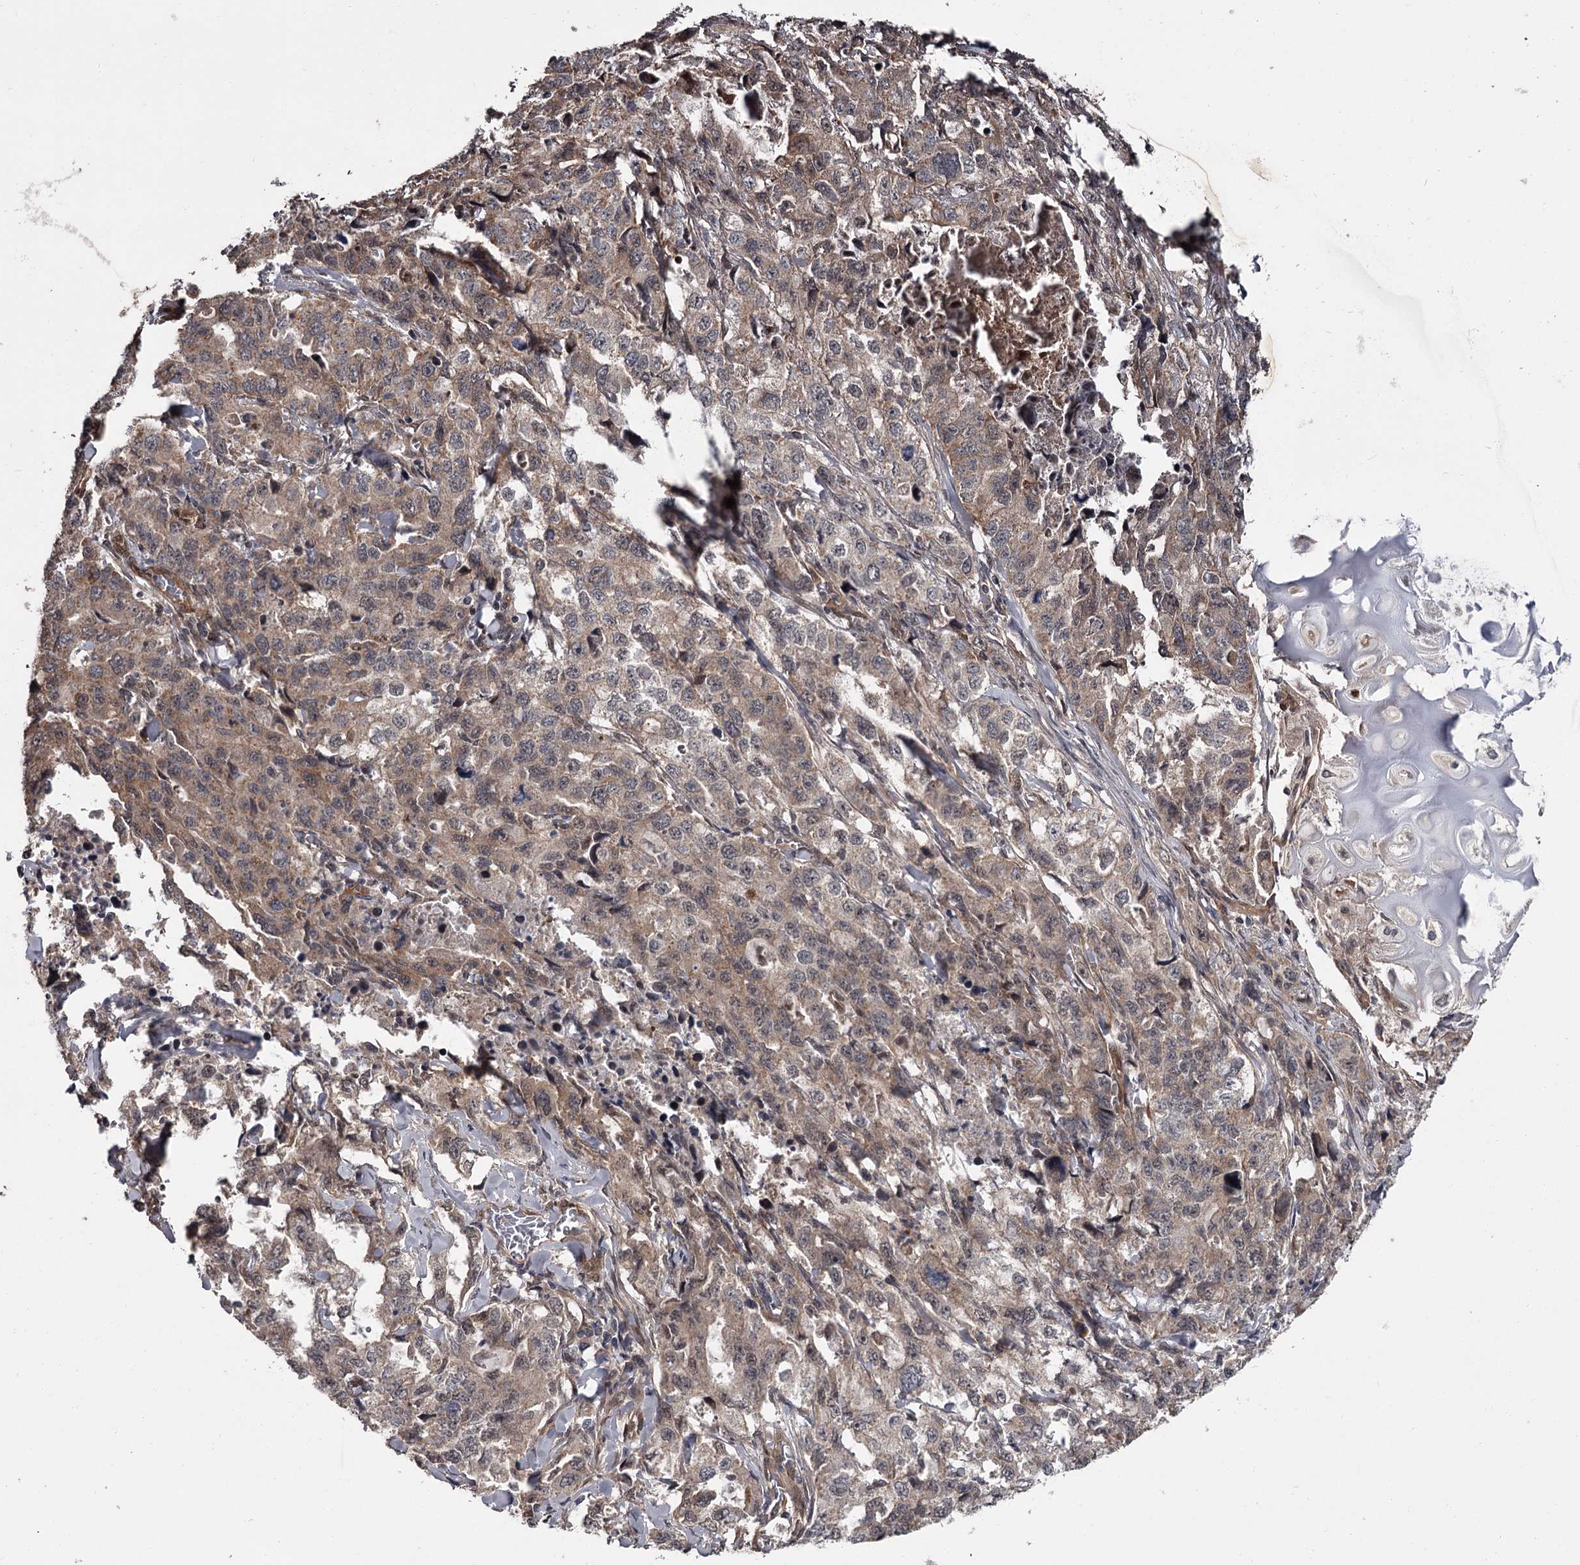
{"staining": {"intensity": "weak", "quantity": "25%-75%", "location": "cytoplasmic/membranous,nuclear"}, "tissue": "lung cancer", "cell_type": "Tumor cells", "image_type": "cancer", "snomed": [{"axis": "morphology", "description": "Adenocarcinoma, NOS"}, {"axis": "topography", "description": "Lung"}], "caption": "Protein analysis of adenocarcinoma (lung) tissue exhibits weak cytoplasmic/membranous and nuclear staining in about 25%-75% of tumor cells. (Brightfield microscopy of DAB IHC at high magnification).", "gene": "CDC42EP2", "patient": {"sex": "female", "age": 51}}